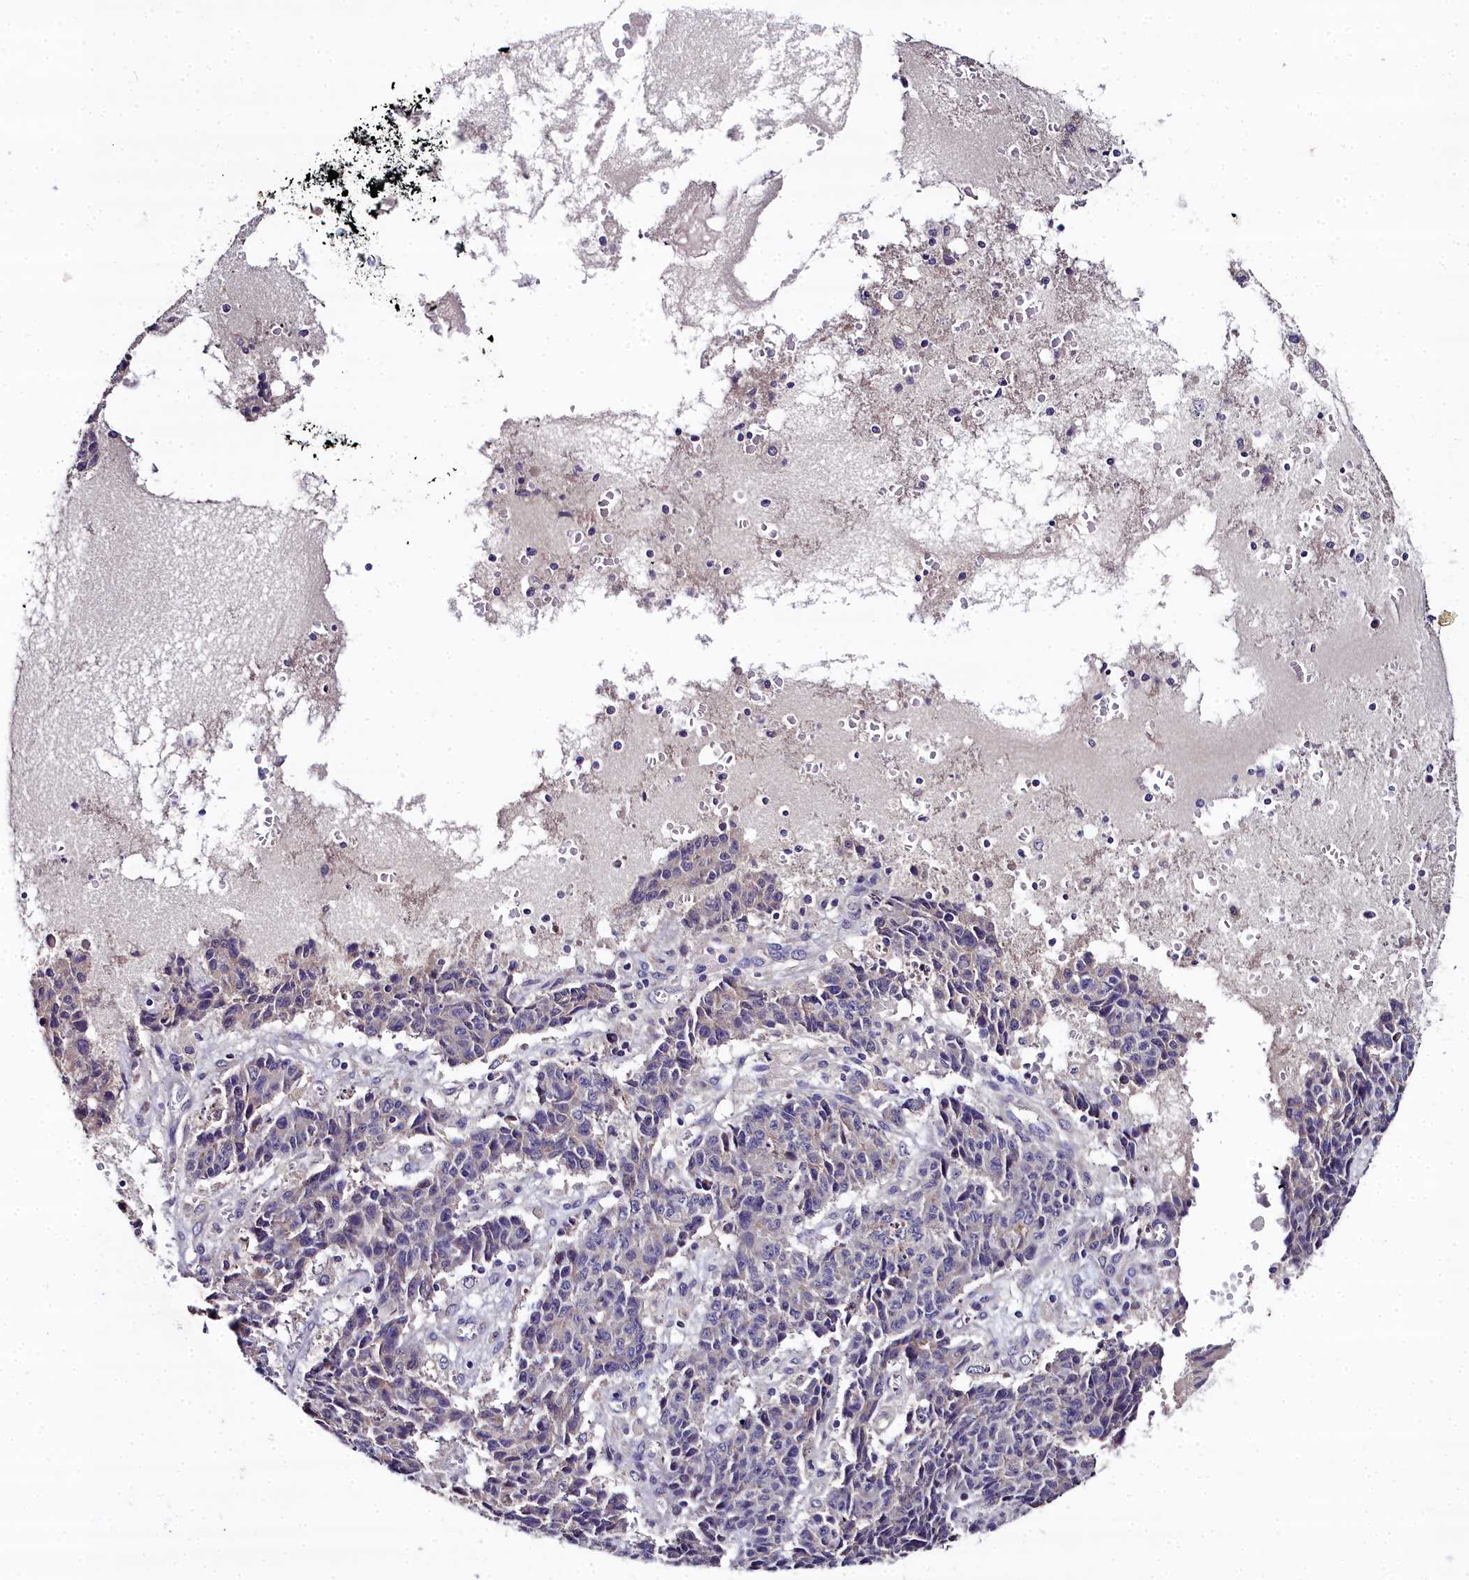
{"staining": {"intensity": "negative", "quantity": "none", "location": "none"}, "tissue": "ovarian cancer", "cell_type": "Tumor cells", "image_type": "cancer", "snomed": [{"axis": "morphology", "description": "Carcinoma, endometroid"}, {"axis": "topography", "description": "Ovary"}], "caption": "DAB (3,3'-diaminobenzidine) immunohistochemical staining of ovarian endometroid carcinoma shows no significant positivity in tumor cells.", "gene": "NT5M", "patient": {"sex": "female", "age": 42}}